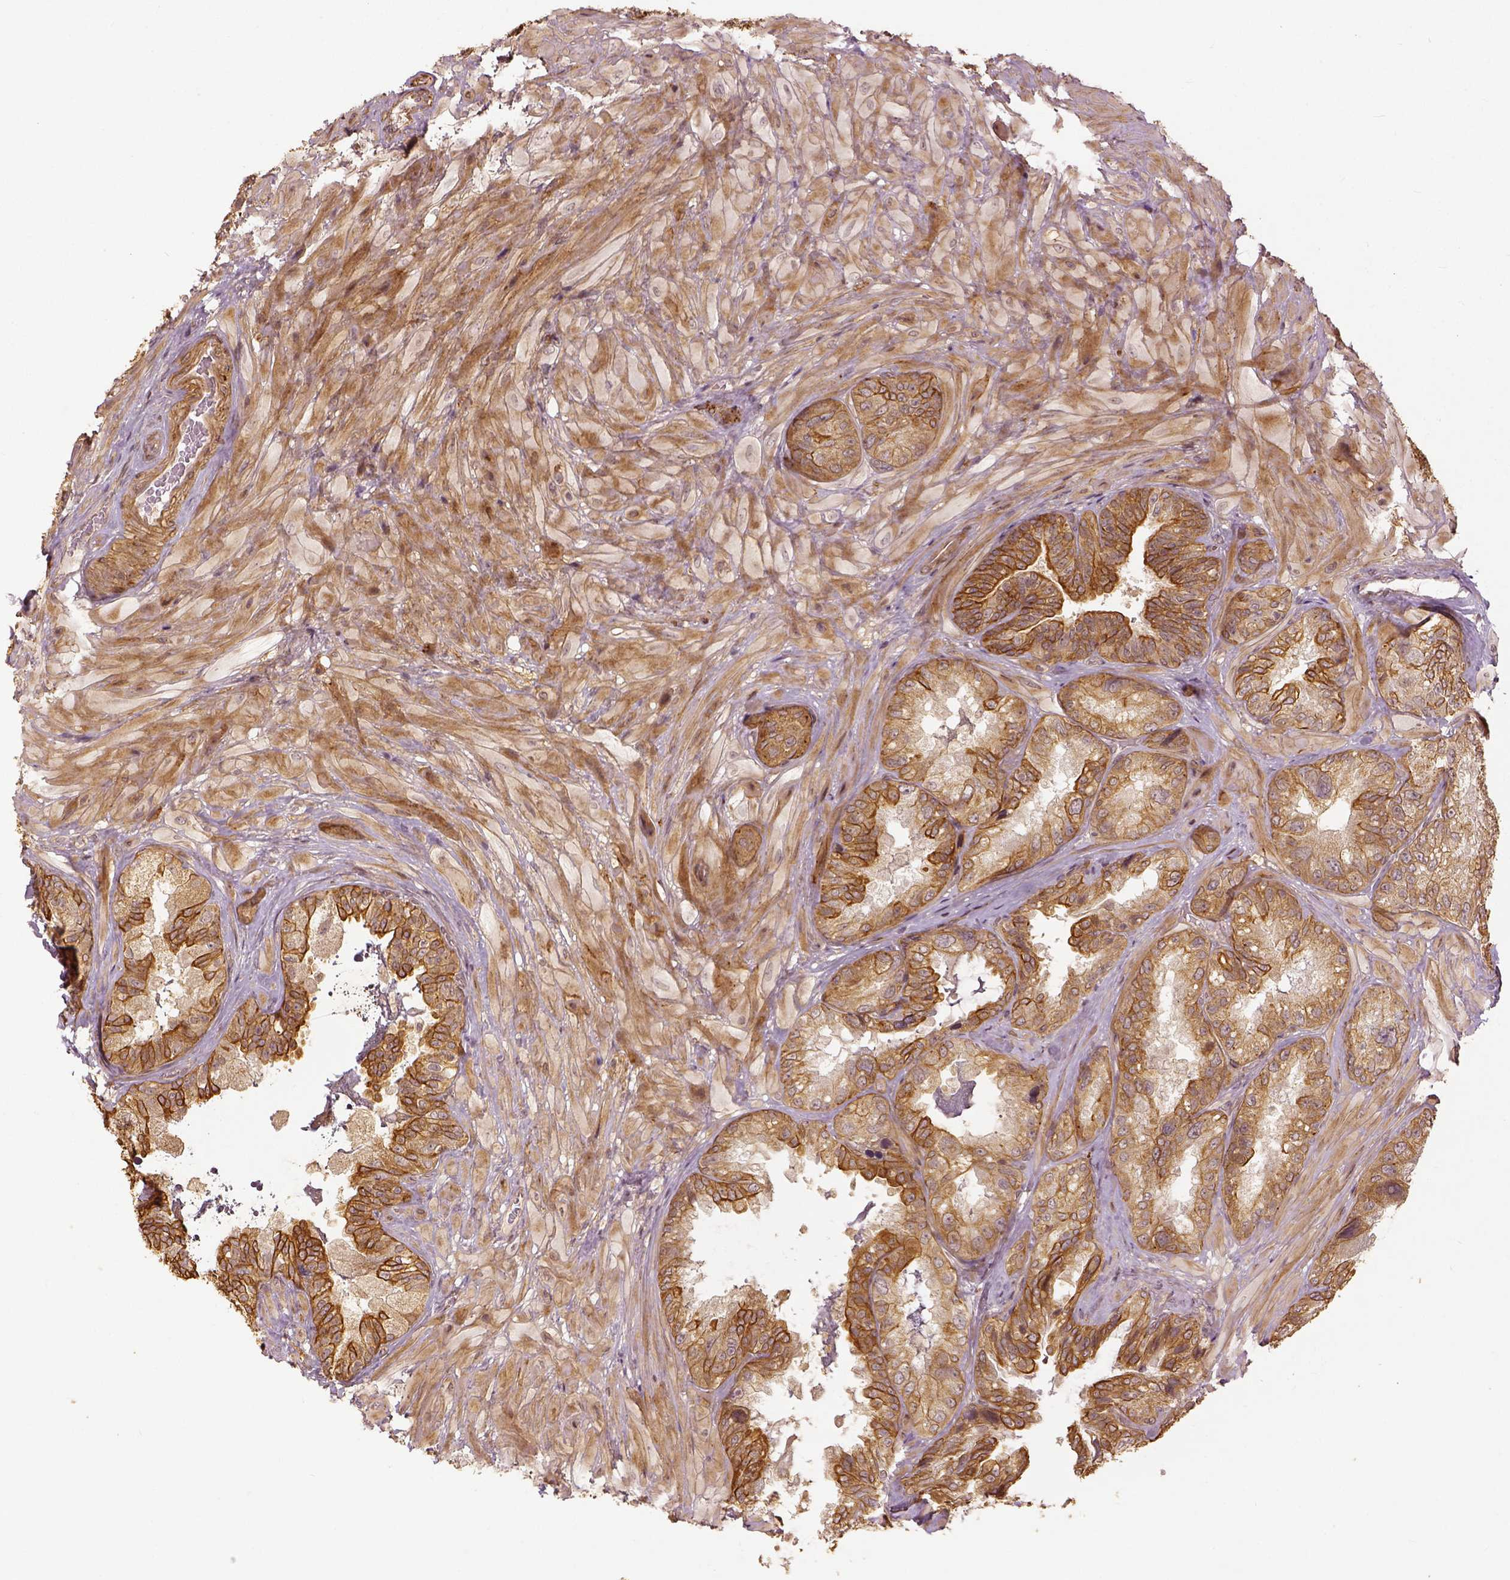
{"staining": {"intensity": "moderate", "quantity": ">75%", "location": "cytoplasmic/membranous"}, "tissue": "seminal vesicle", "cell_type": "Glandular cells", "image_type": "normal", "snomed": [{"axis": "morphology", "description": "Normal tissue, NOS"}, {"axis": "topography", "description": "Seminal veicle"}], "caption": "High-magnification brightfield microscopy of benign seminal vesicle stained with DAB (brown) and counterstained with hematoxylin (blue). glandular cells exhibit moderate cytoplasmic/membranous positivity is seen in about>75% of cells.", "gene": "VEGFA", "patient": {"sex": "male", "age": 69}}